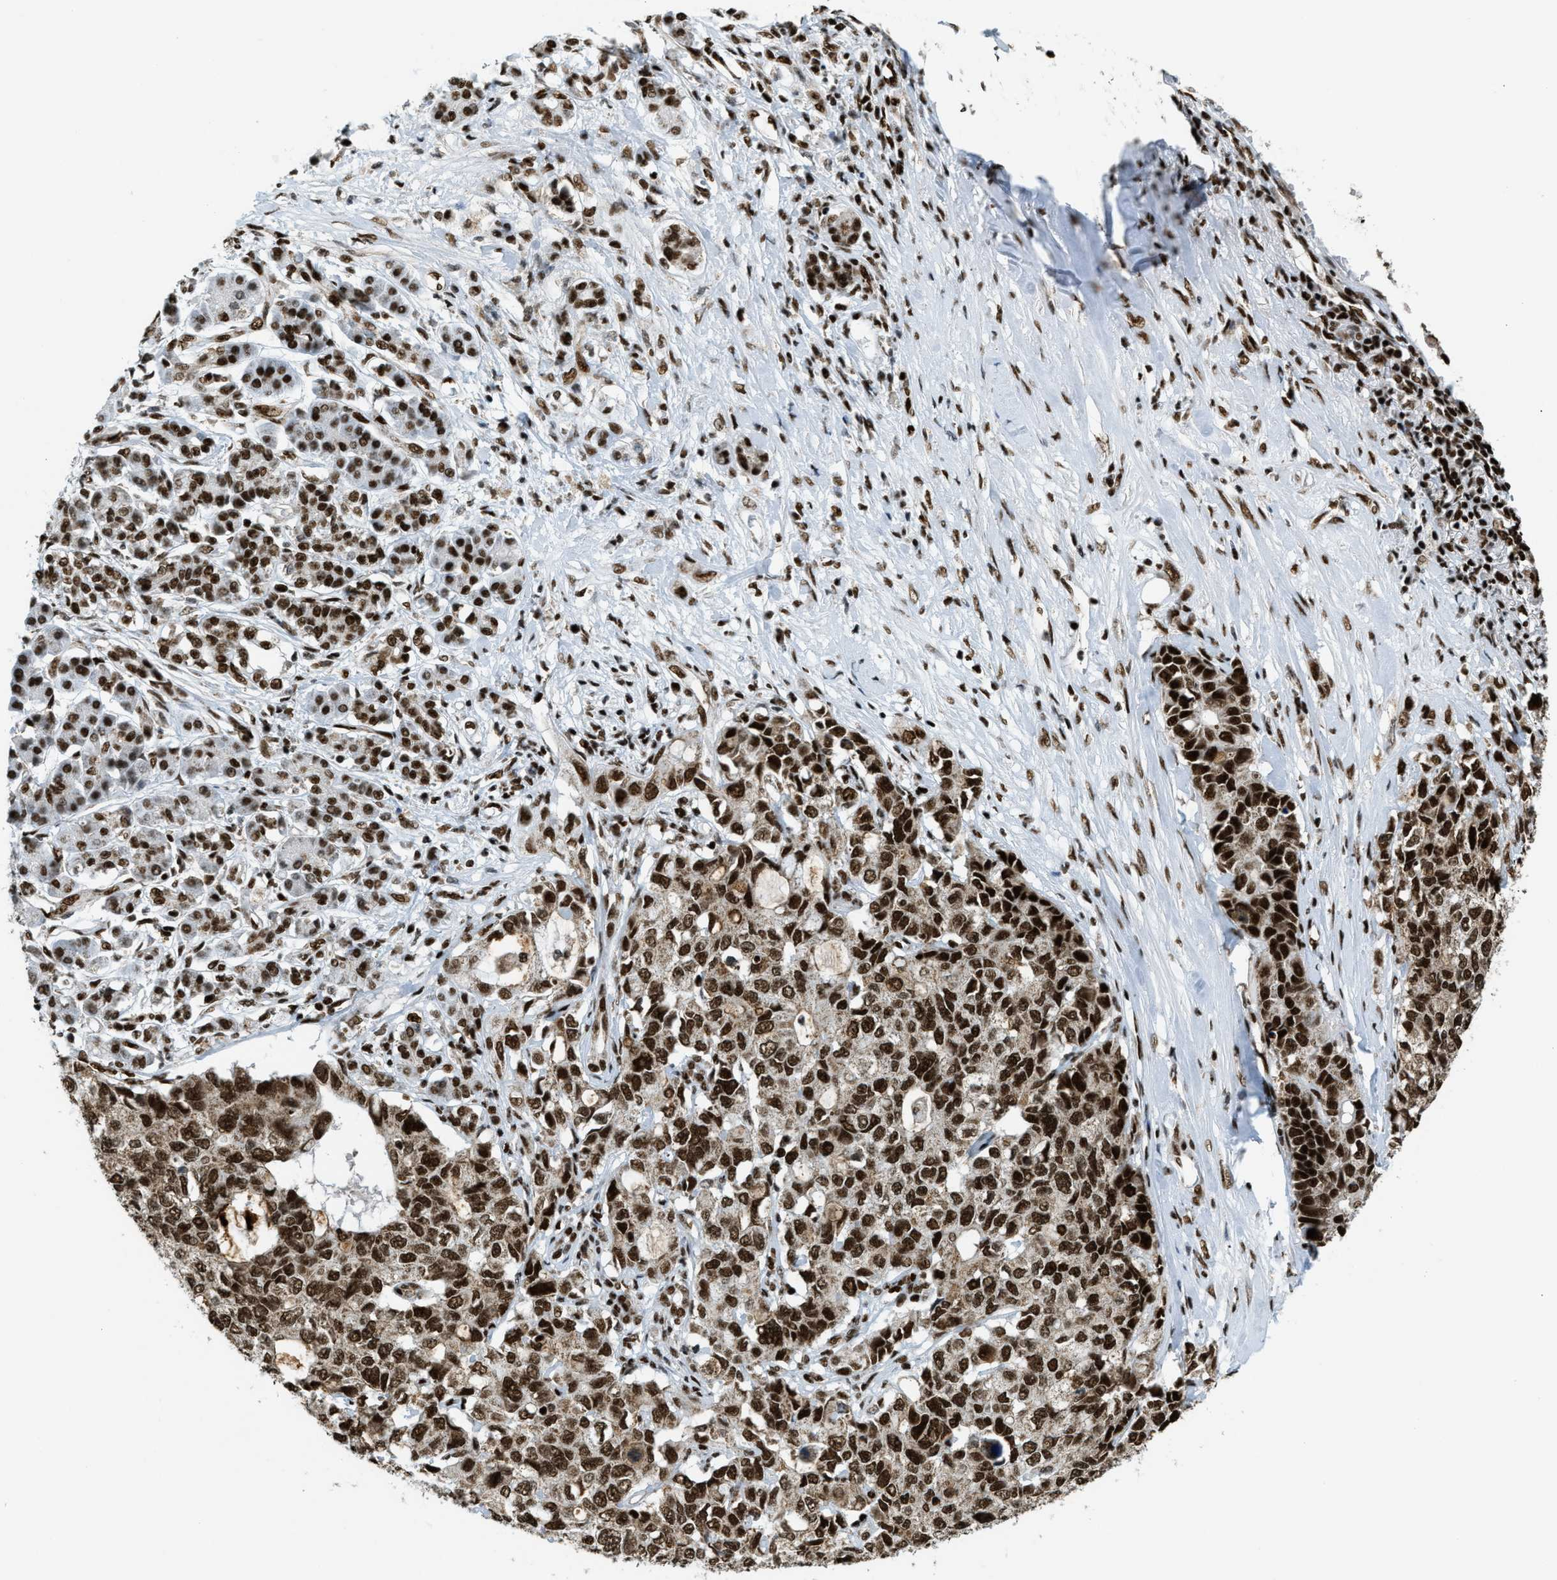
{"staining": {"intensity": "strong", "quantity": ">75%", "location": "nuclear"}, "tissue": "pancreatic cancer", "cell_type": "Tumor cells", "image_type": "cancer", "snomed": [{"axis": "morphology", "description": "Adenocarcinoma, NOS"}, {"axis": "topography", "description": "Pancreas"}], "caption": "DAB immunohistochemical staining of human pancreatic cancer (adenocarcinoma) reveals strong nuclear protein staining in about >75% of tumor cells. Ihc stains the protein of interest in brown and the nuclei are stained blue.", "gene": "GABPB1", "patient": {"sex": "female", "age": 56}}